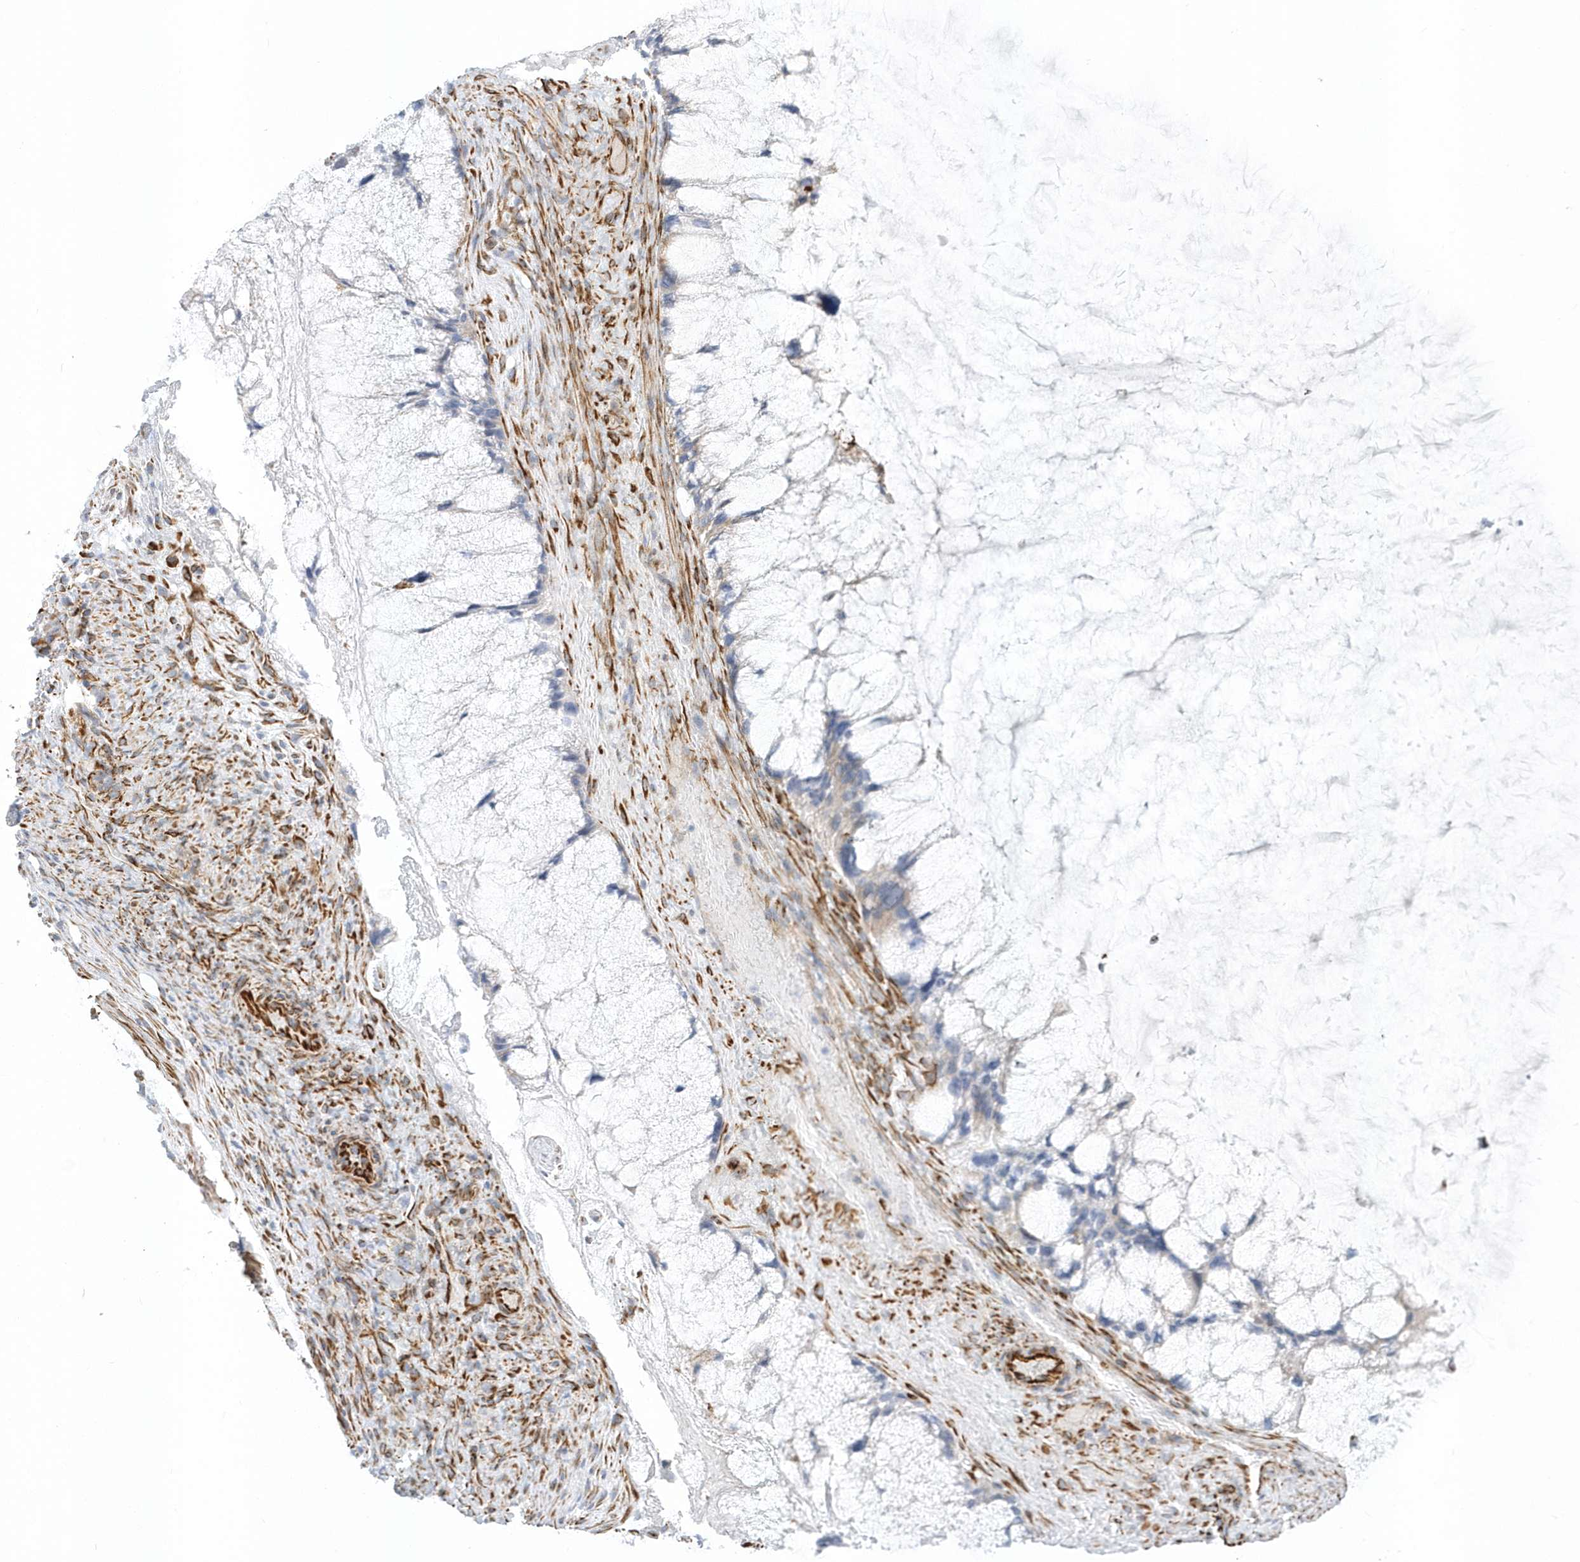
{"staining": {"intensity": "weak", "quantity": "<25%", "location": "cytoplasmic/membranous"}, "tissue": "ovarian cancer", "cell_type": "Tumor cells", "image_type": "cancer", "snomed": [{"axis": "morphology", "description": "Cystadenocarcinoma, mucinous, NOS"}, {"axis": "topography", "description": "Ovary"}], "caption": "Tumor cells are negative for brown protein staining in ovarian cancer. The staining is performed using DAB brown chromogen with nuclei counter-stained in using hematoxylin.", "gene": "PPIL6", "patient": {"sex": "female", "age": 37}}